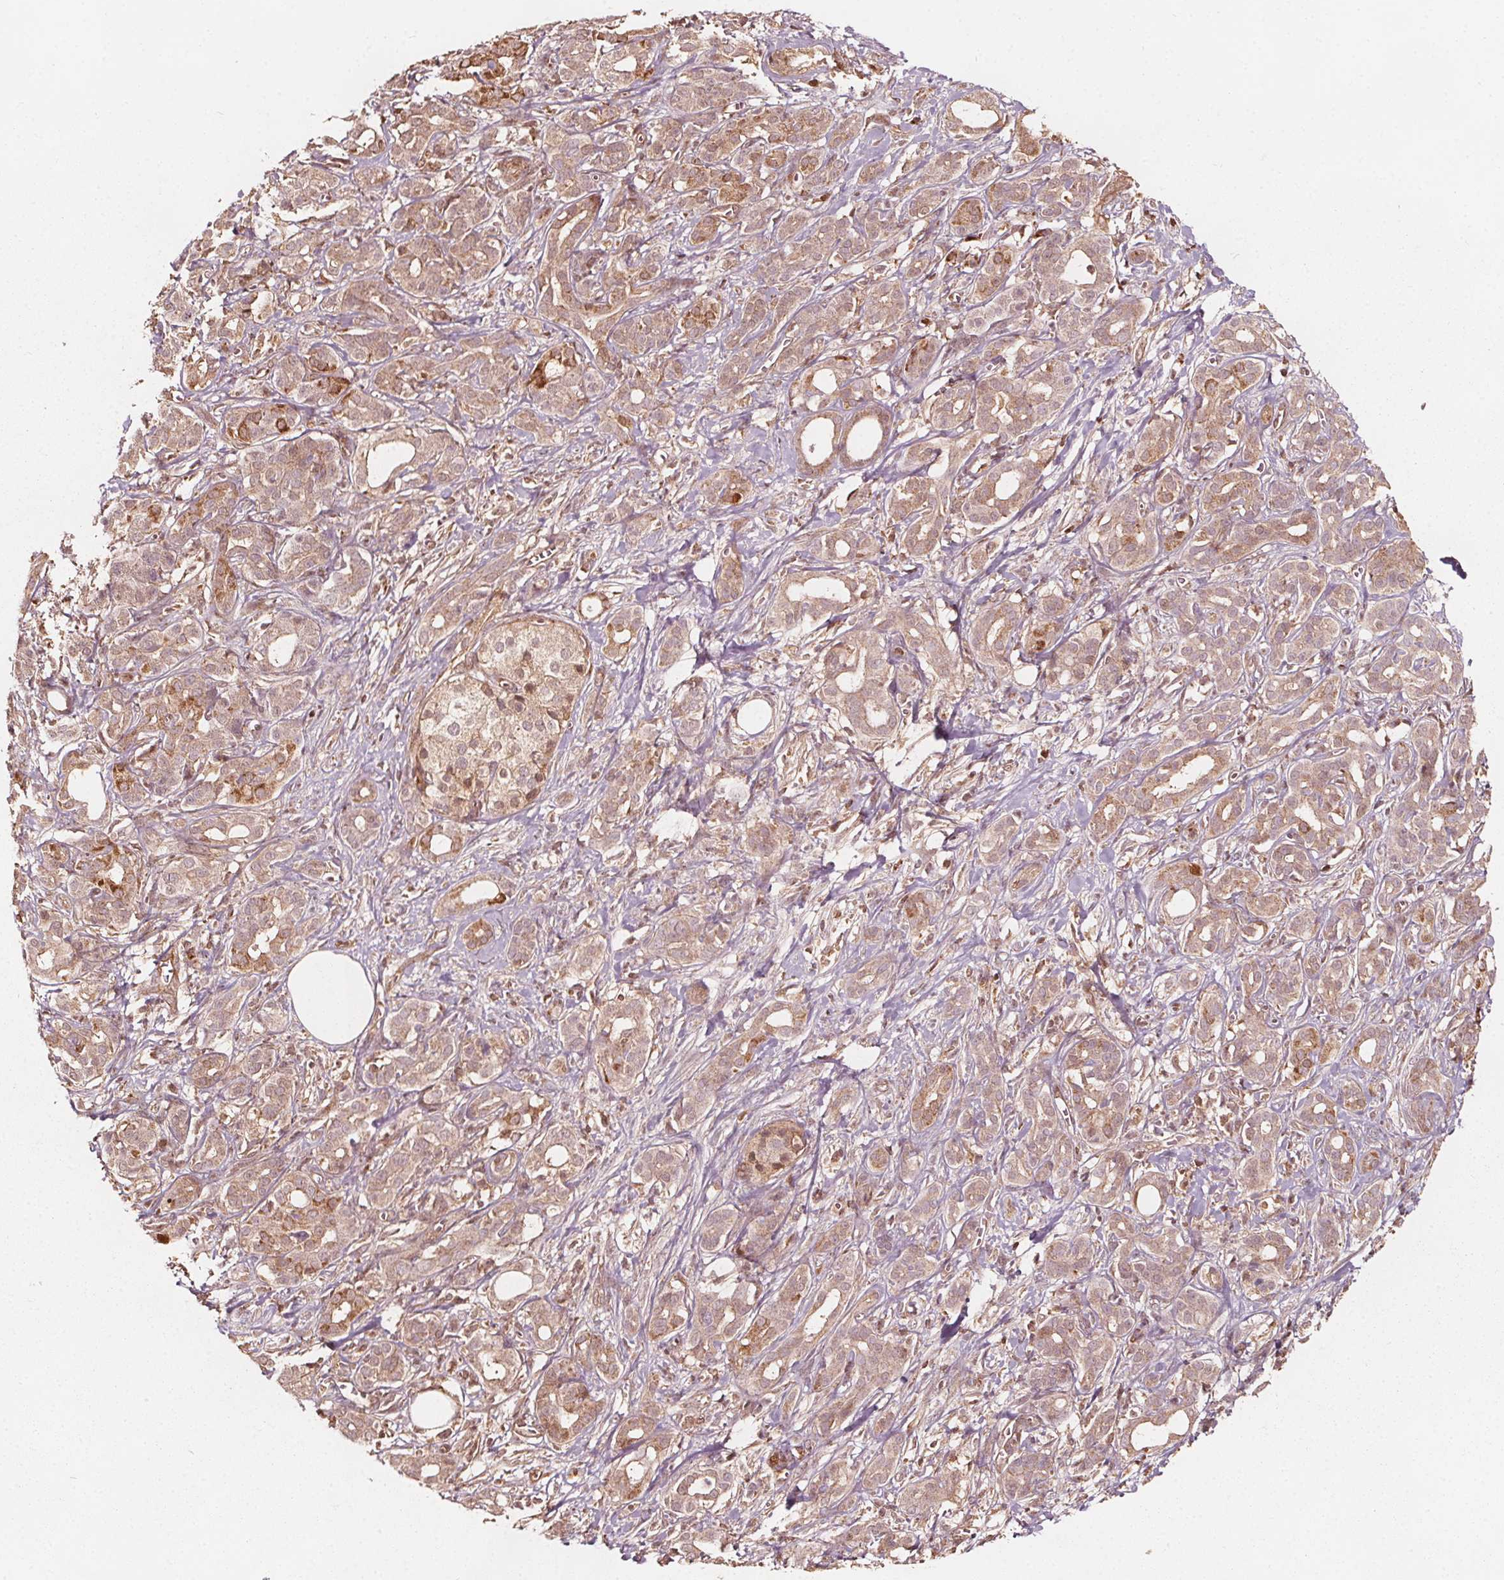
{"staining": {"intensity": "weak", "quantity": ">75%", "location": "cytoplasmic/membranous"}, "tissue": "pancreatic cancer", "cell_type": "Tumor cells", "image_type": "cancer", "snomed": [{"axis": "morphology", "description": "Adenocarcinoma, NOS"}, {"axis": "topography", "description": "Pancreas"}], "caption": "Immunohistochemical staining of pancreatic adenocarcinoma shows weak cytoplasmic/membranous protein staining in approximately >75% of tumor cells.", "gene": "AIP", "patient": {"sex": "male", "age": 61}}